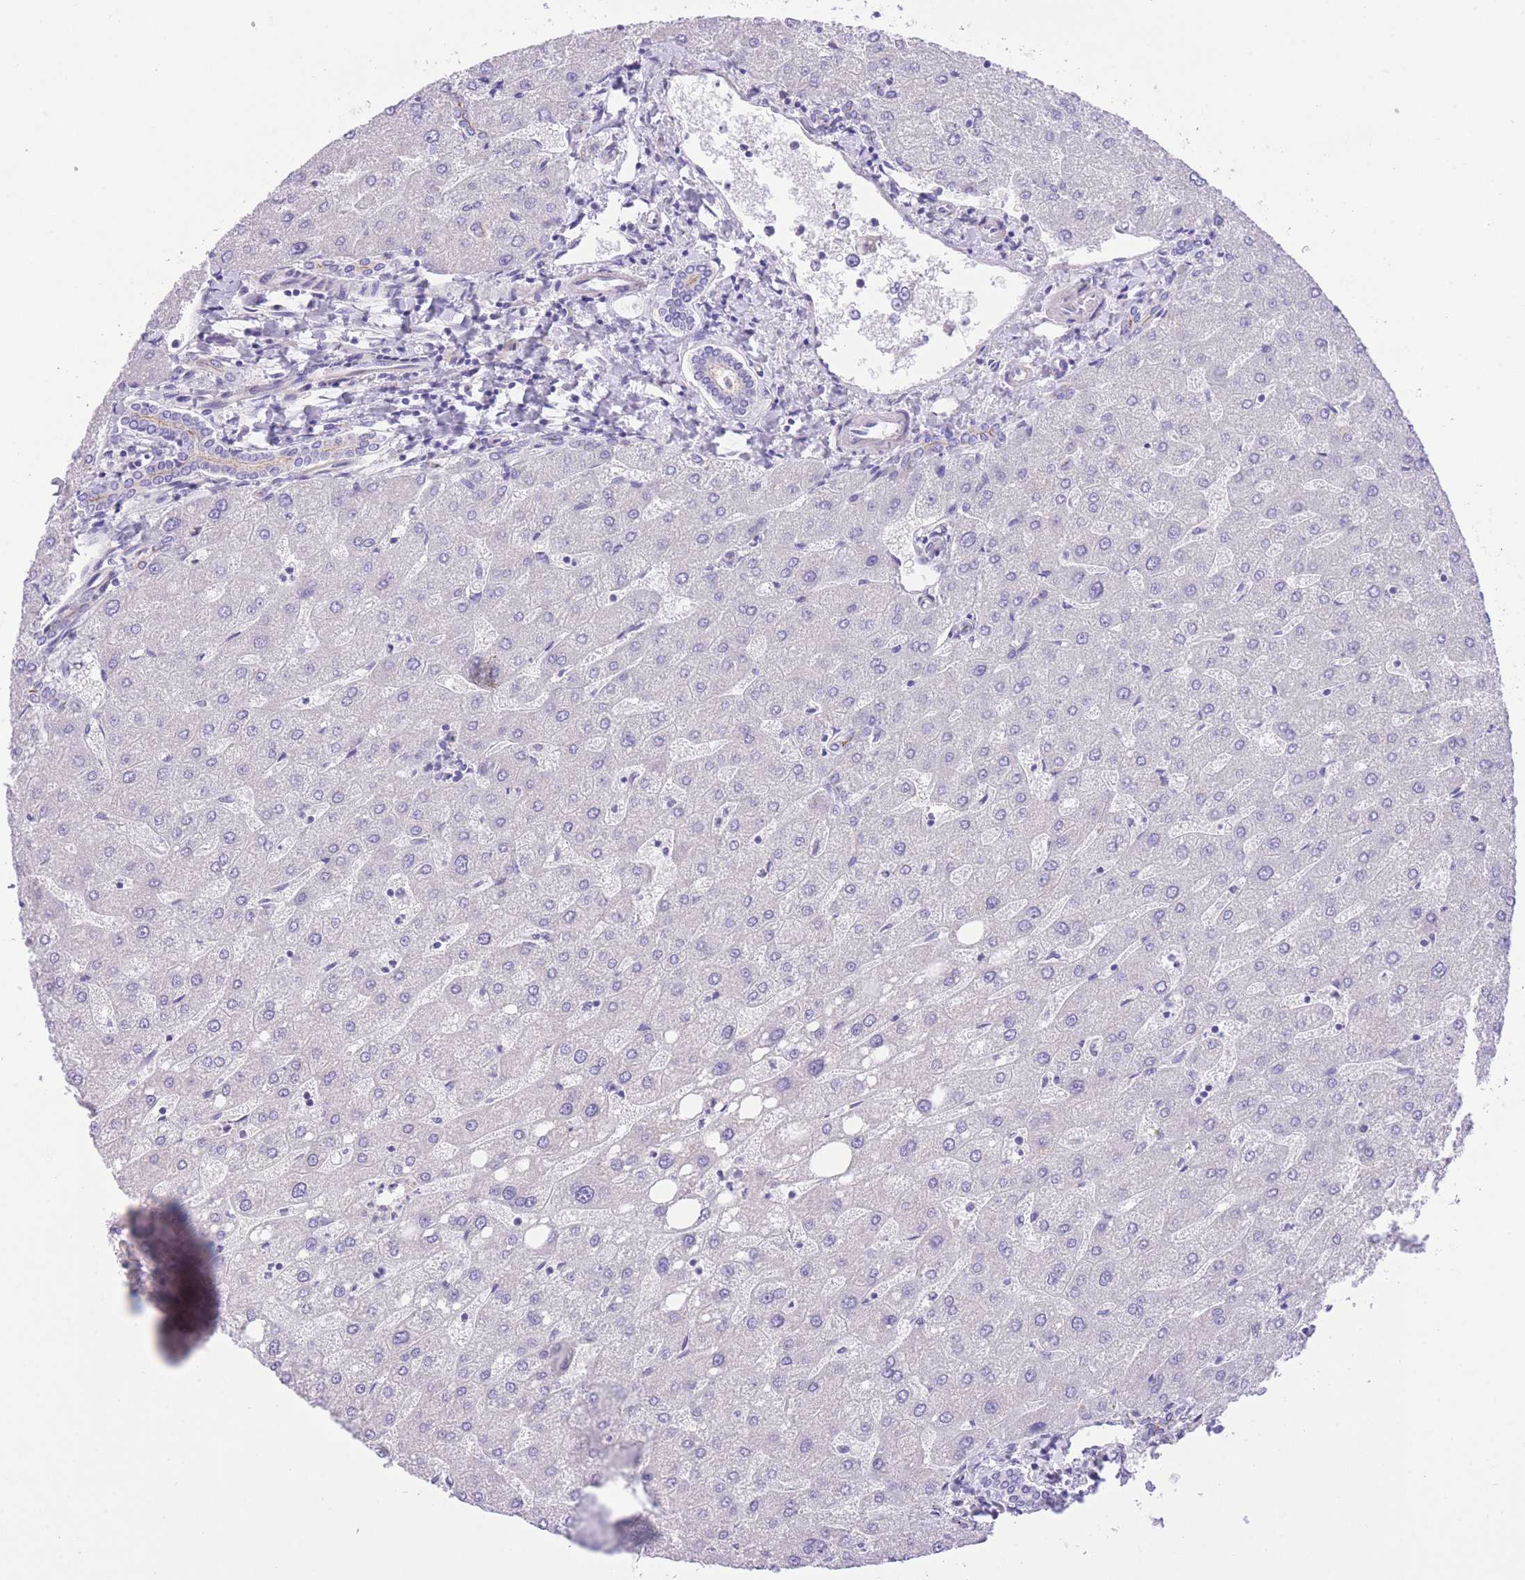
{"staining": {"intensity": "negative", "quantity": "none", "location": "none"}, "tissue": "liver", "cell_type": "Cholangiocytes", "image_type": "normal", "snomed": [{"axis": "morphology", "description": "Normal tissue, NOS"}, {"axis": "topography", "description": "Liver"}], "caption": "Cholangiocytes are negative for protein expression in unremarkable human liver. Brightfield microscopy of immunohistochemistry (IHC) stained with DAB (3,3'-diaminobenzidine) (brown) and hematoxylin (blue), captured at high magnification.", "gene": "RHOU", "patient": {"sex": "male", "age": 67}}